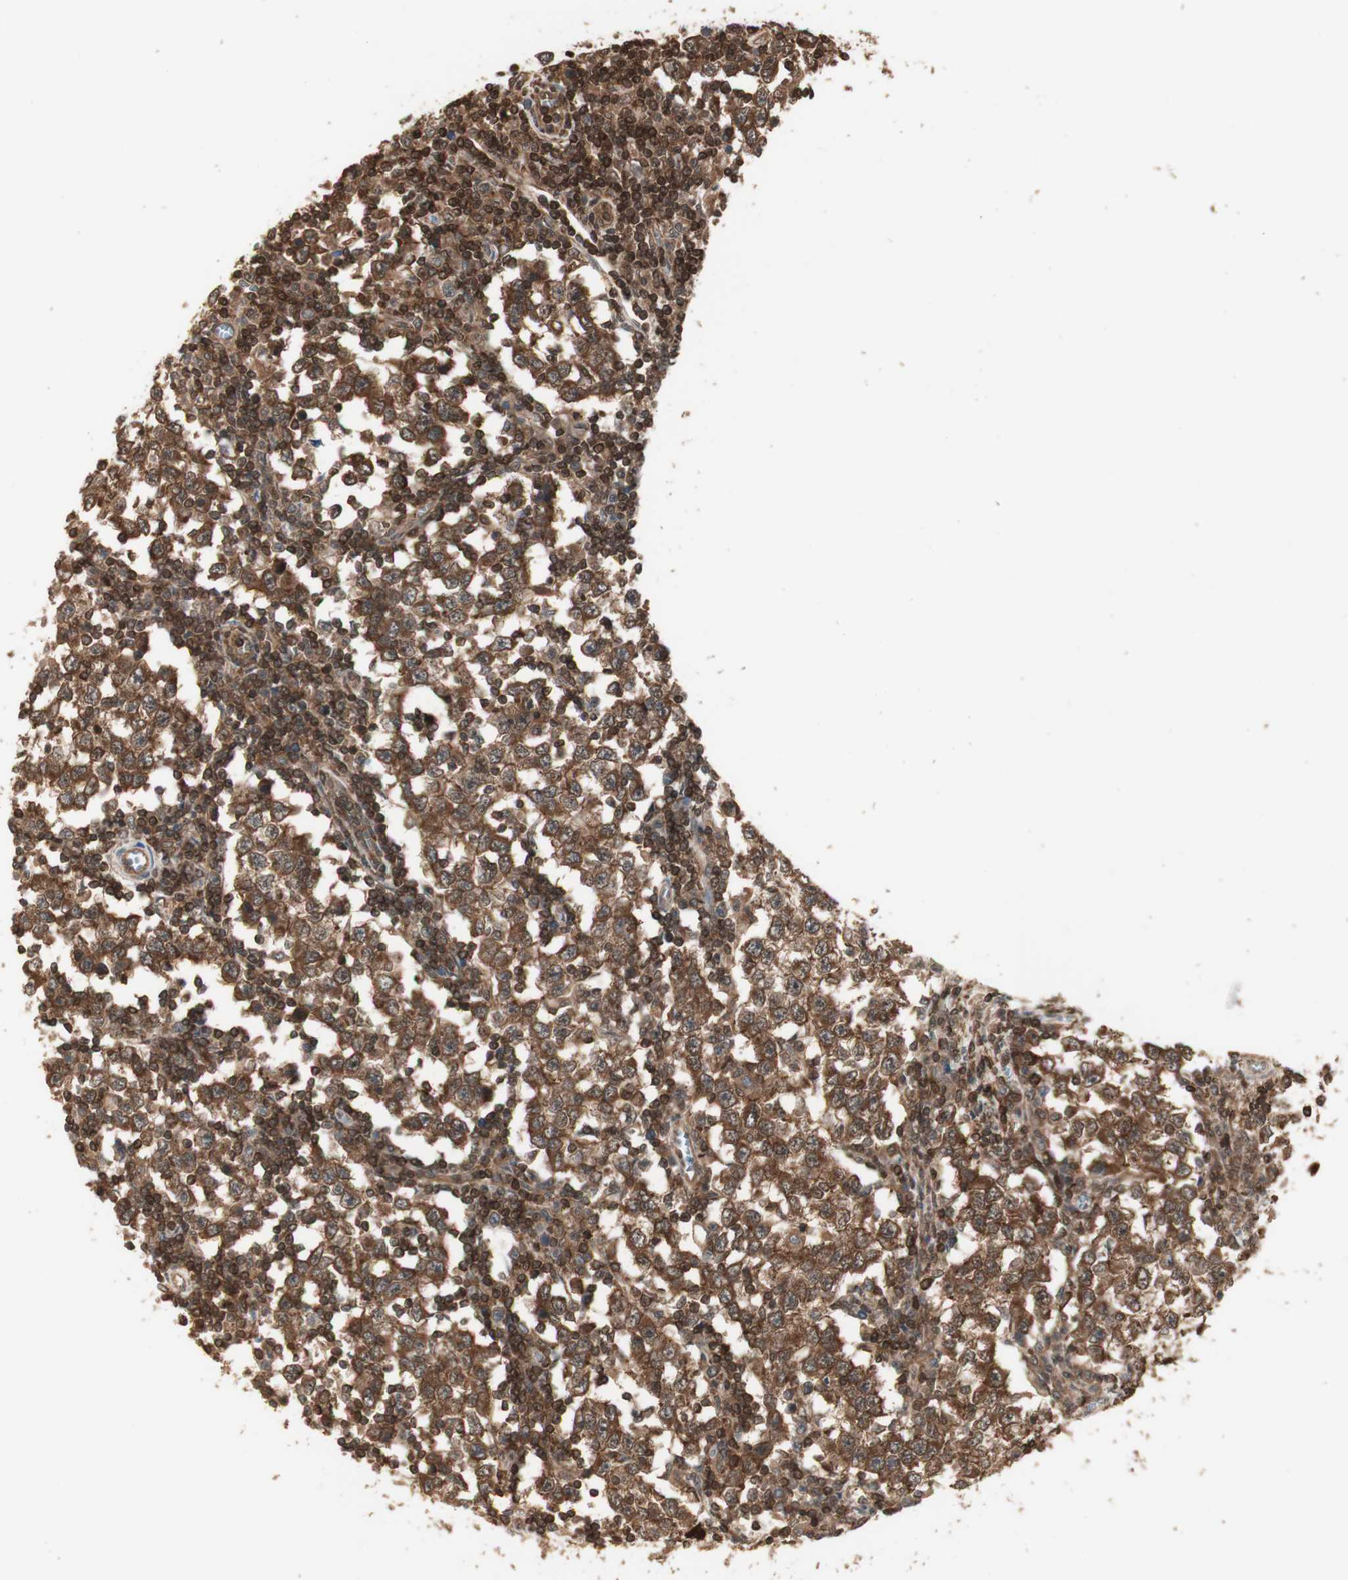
{"staining": {"intensity": "moderate", "quantity": ">75%", "location": "cytoplasmic/membranous"}, "tissue": "testis cancer", "cell_type": "Tumor cells", "image_type": "cancer", "snomed": [{"axis": "morphology", "description": "Seminoma, NOS"}, {"axis": "topography", "description": "Testis"}], "caption": "High-power microscopy captured an immunohistochemistry (IHC) image of testis cancer (seminoma), revealing moderate cytoplasmic/membranous expression in approximately >75% of tumor cells.", "gene": "YWHAB", "patient": {"sex": "male", "age": 65}}